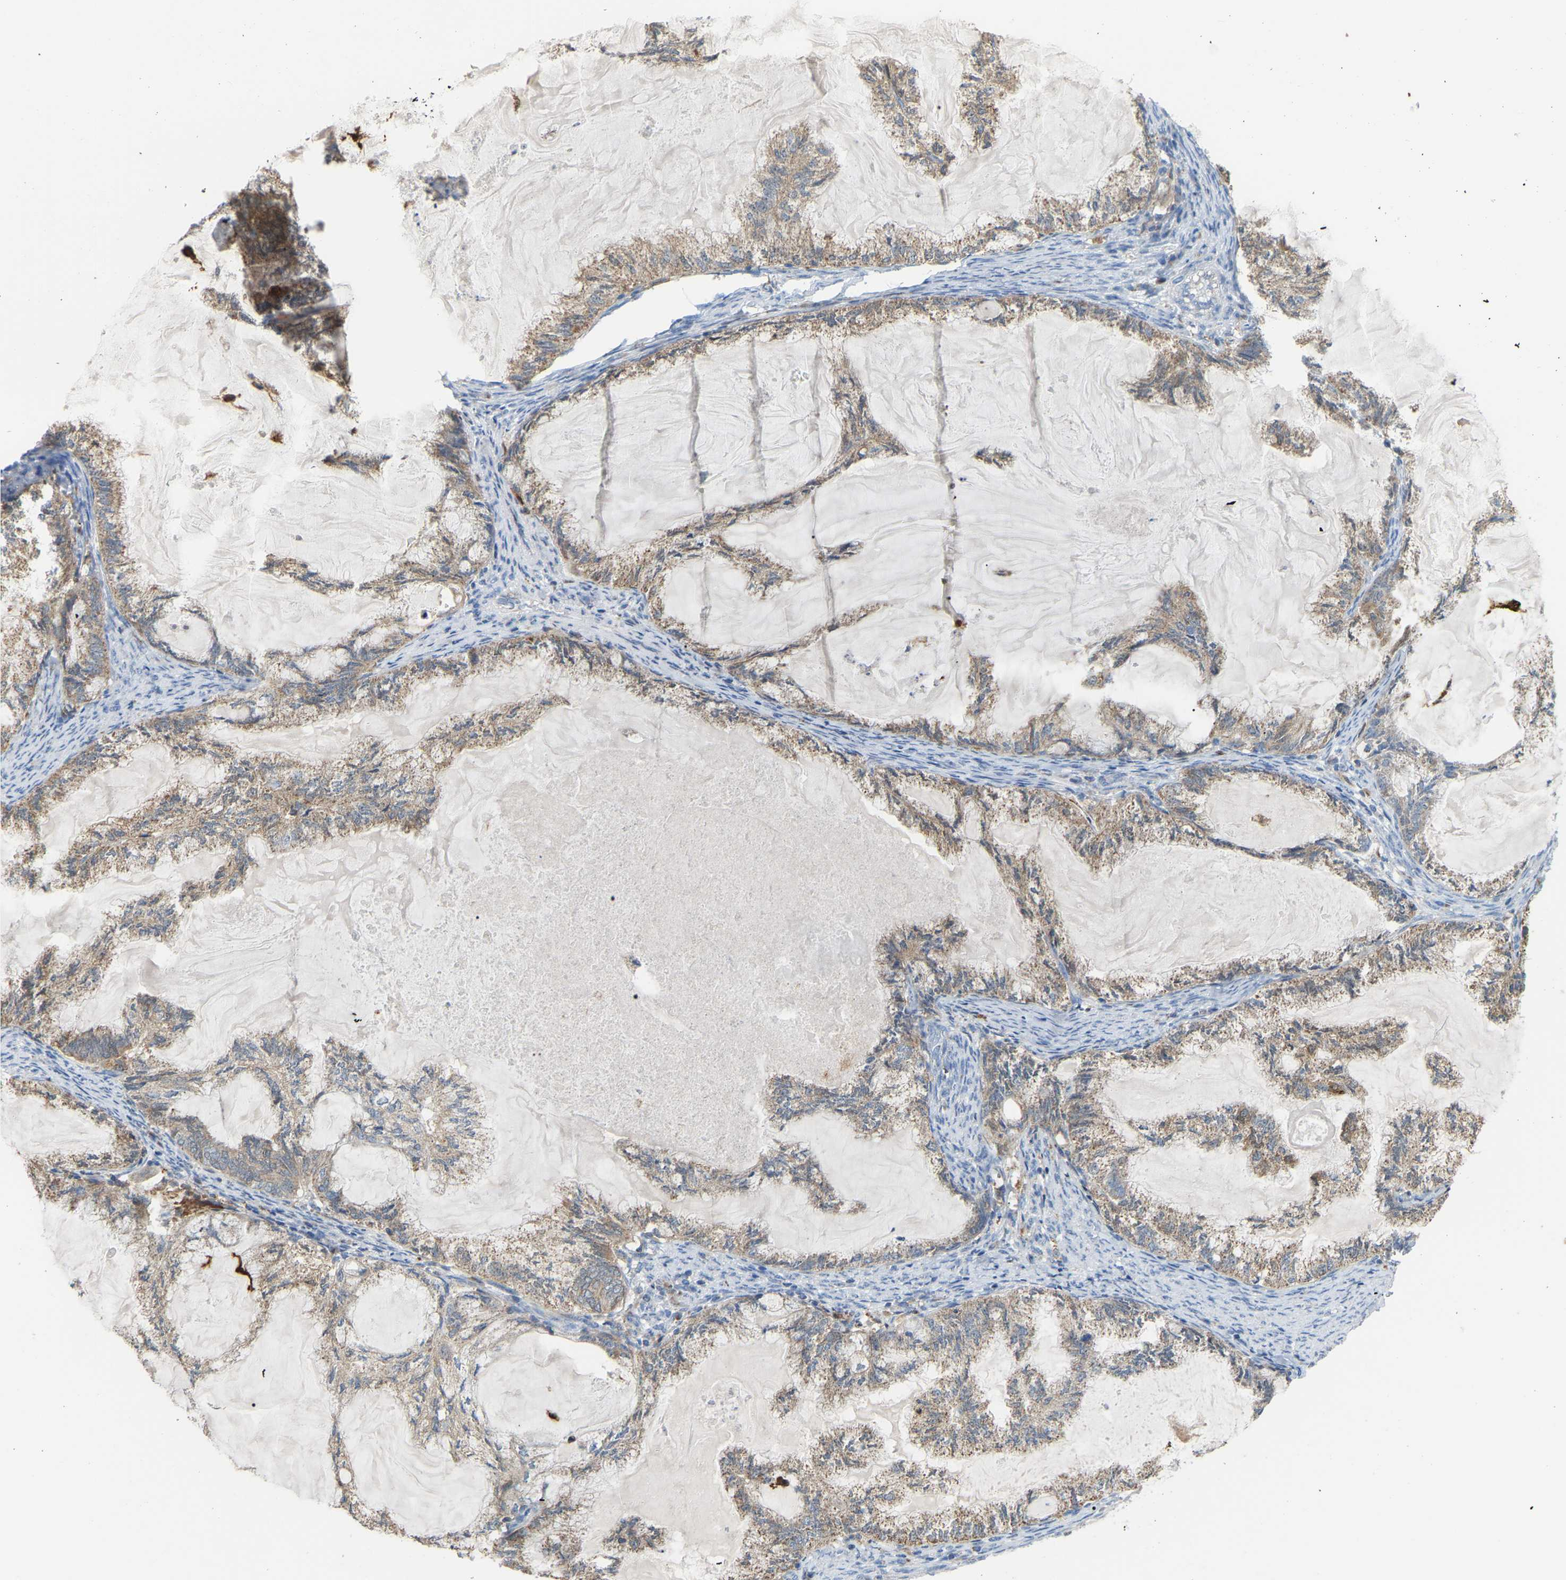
{"staining": {"intensity": "weak", "quantity": "25%-75%", "location": "cytoplasmic/membranous"}, "tissue": "endometrial cancer", "cell_type": "Tumor cells", "image_type": "cancer", "snomed": [{"axis": "morphology", "description": "Adenocarcinoma, NOS"}, {"axis": "topography", "description": "Endometrium"}], "caption": "An immunohistochemistry histopathology image of neoplastic tissue is shown. Protein staining in brown shows weak cytoplasmic/membranous positivity in endometrial cancer (adenocarcinoma) within tumor cells.", "gene": "CROT", "patient": {"sex": "female", "age": 86}}